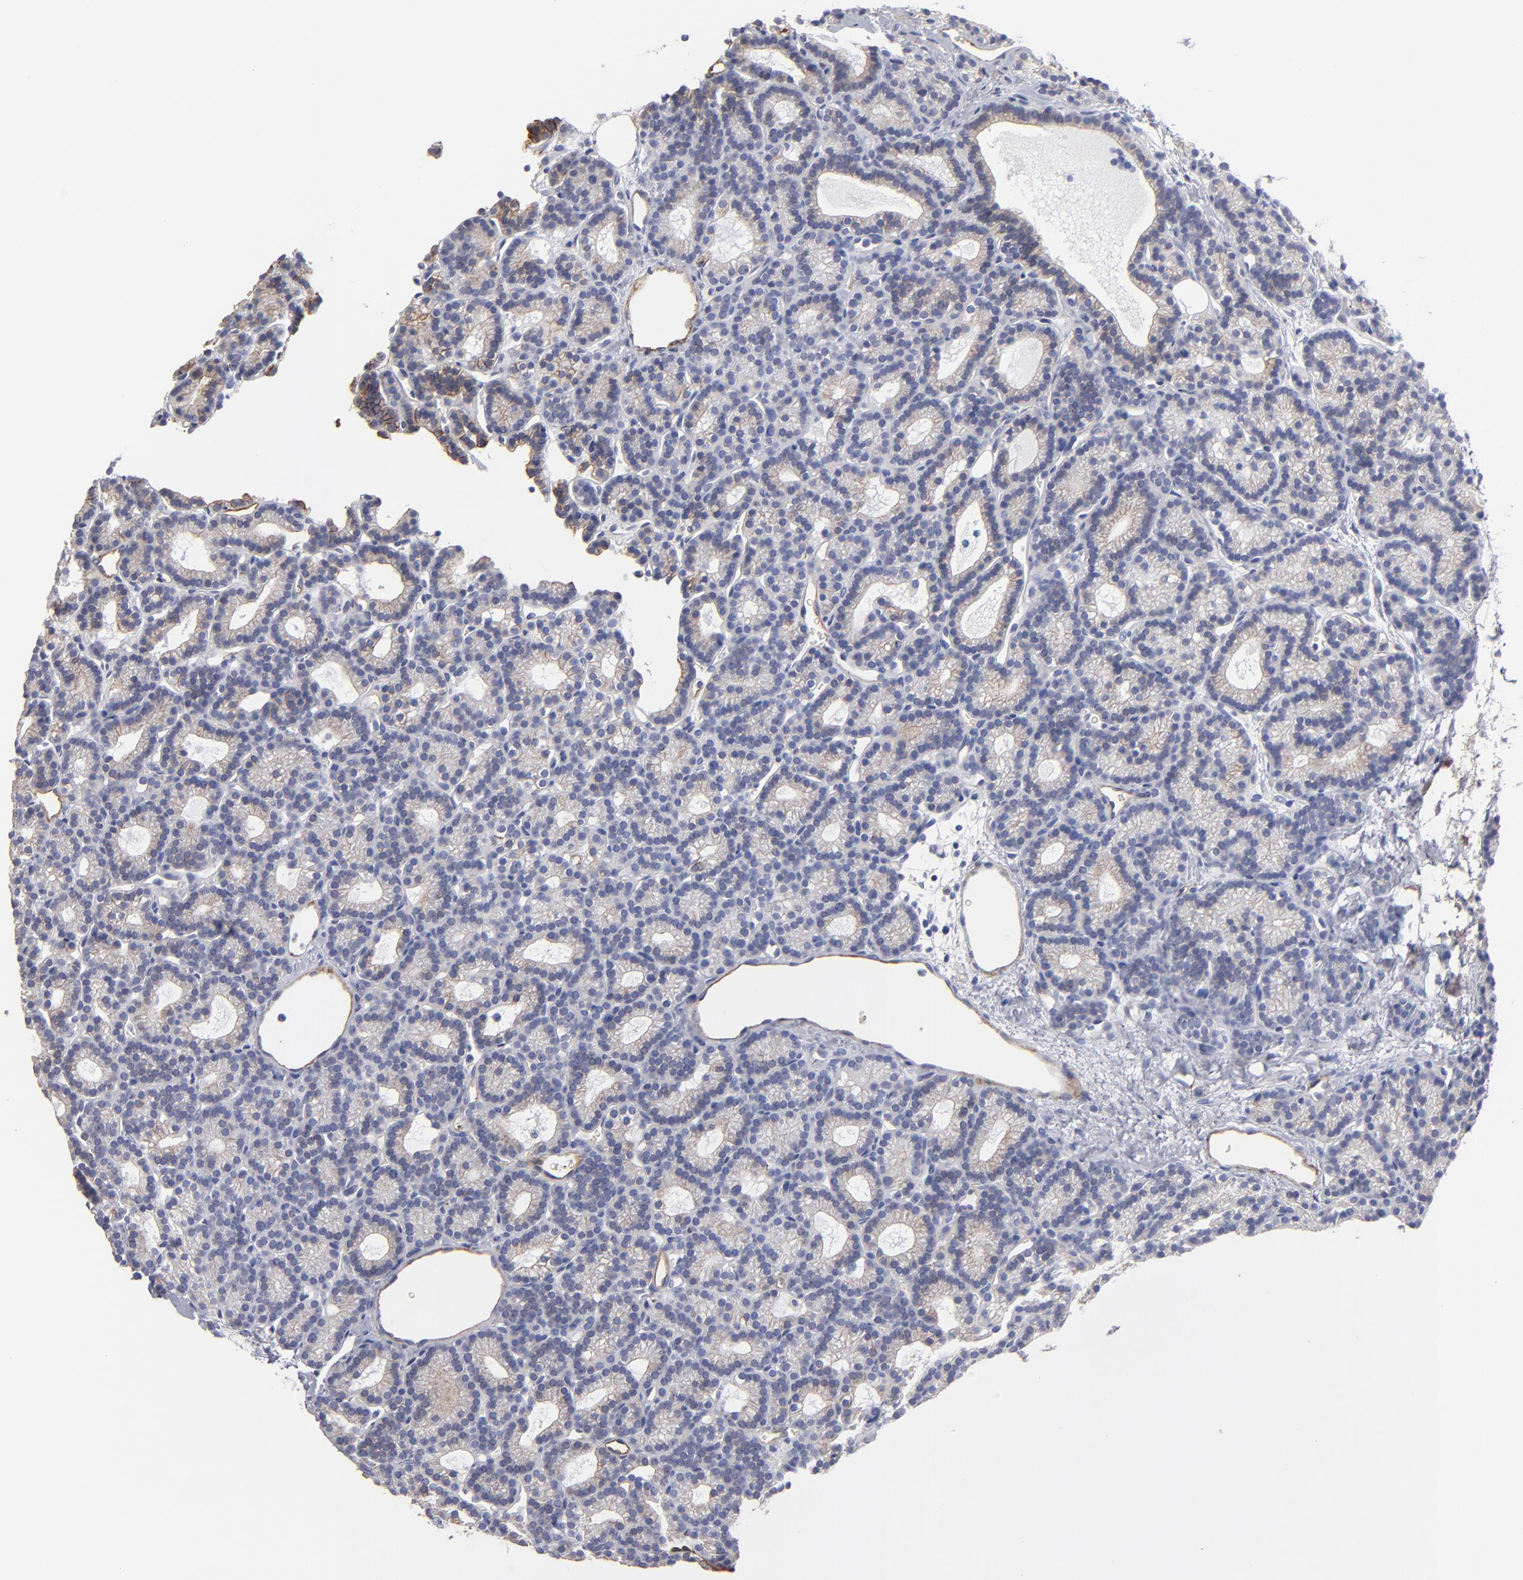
{"staining": {"intensity": "weak", "quantity": "<25%", "location": "cytoplasmic/membranous"}, "tissue": "parathyroid gland", "cell_type": "Glandular cells", "image_type": "normal", "snomed": [{"axis": "morphology", "description": "Normal tissue, NOS"}, {"axis": "topography", "description": "Parathyroid gland"}], "caption": "There is no significant positivity in glandular cells of parathyroid gland. The staining is performed using DAB brown chromogen with nuclei counter-stained in using hematoxylin.", "gene": "TM4SF1", "patient": {"sex": "male", "age": 85}}